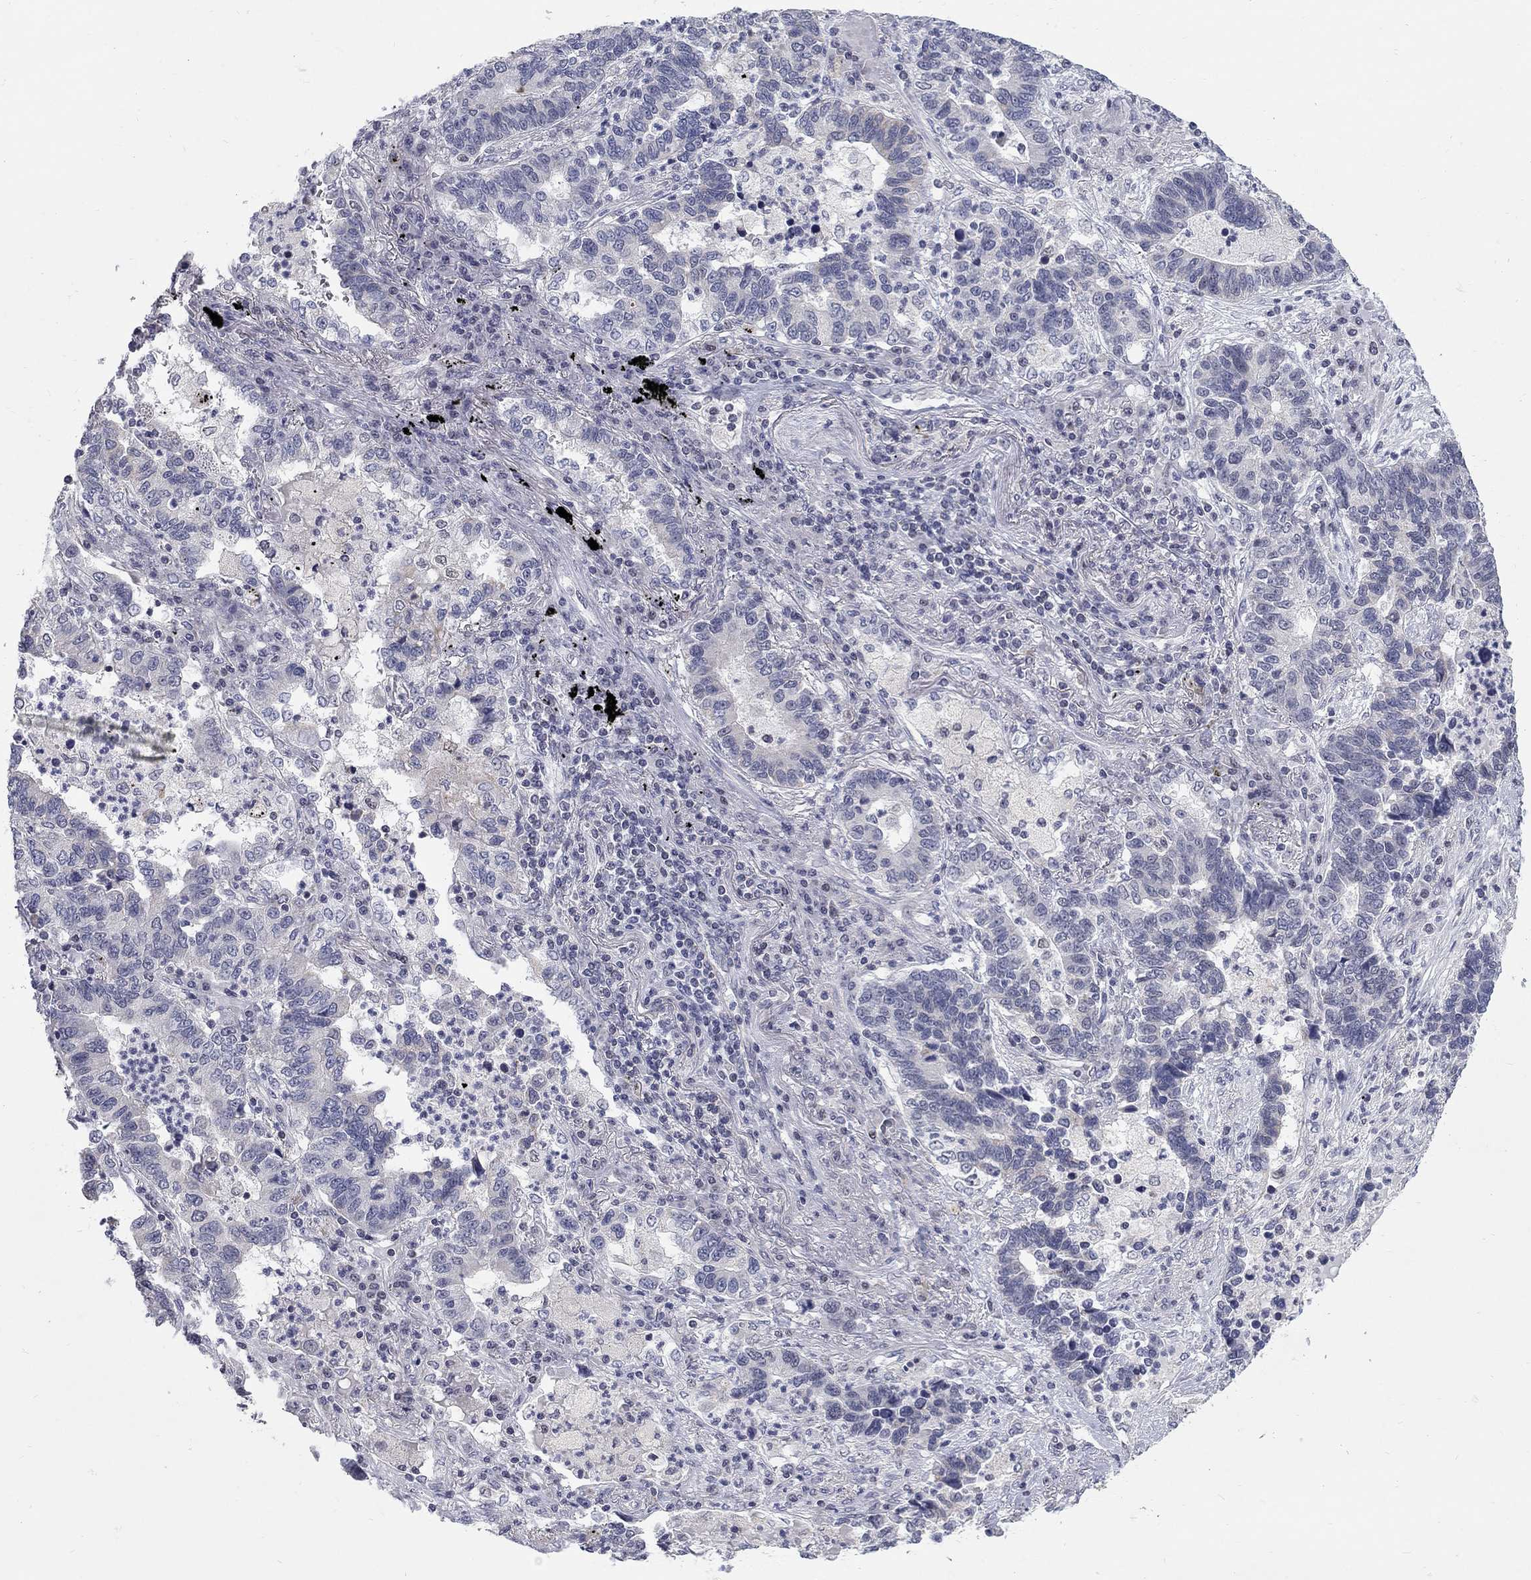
{"staining": {"intensity": "negative", "quantity": "none", "location": "none"}, "tissue": "lung cancer", "cell_type": "Tumor cells", "image_type": "cancer", "snomed": [{"axis": "morphology", "description": "Adenocarcinoma, NOS"}, {"axis": "topography", "description": "Lung"}], "caption": "Immunohistochemistry micrograph of lung cancer stained for a protein (brown), which reveals no positivity in tumor cells. (DAB (3,3'-diaminobenzidine) immunohistochemistry (IHC) with hematoxylin counter stain).", "gene": "GCFC2", "patient": {"sex": "female", "age": 57}}